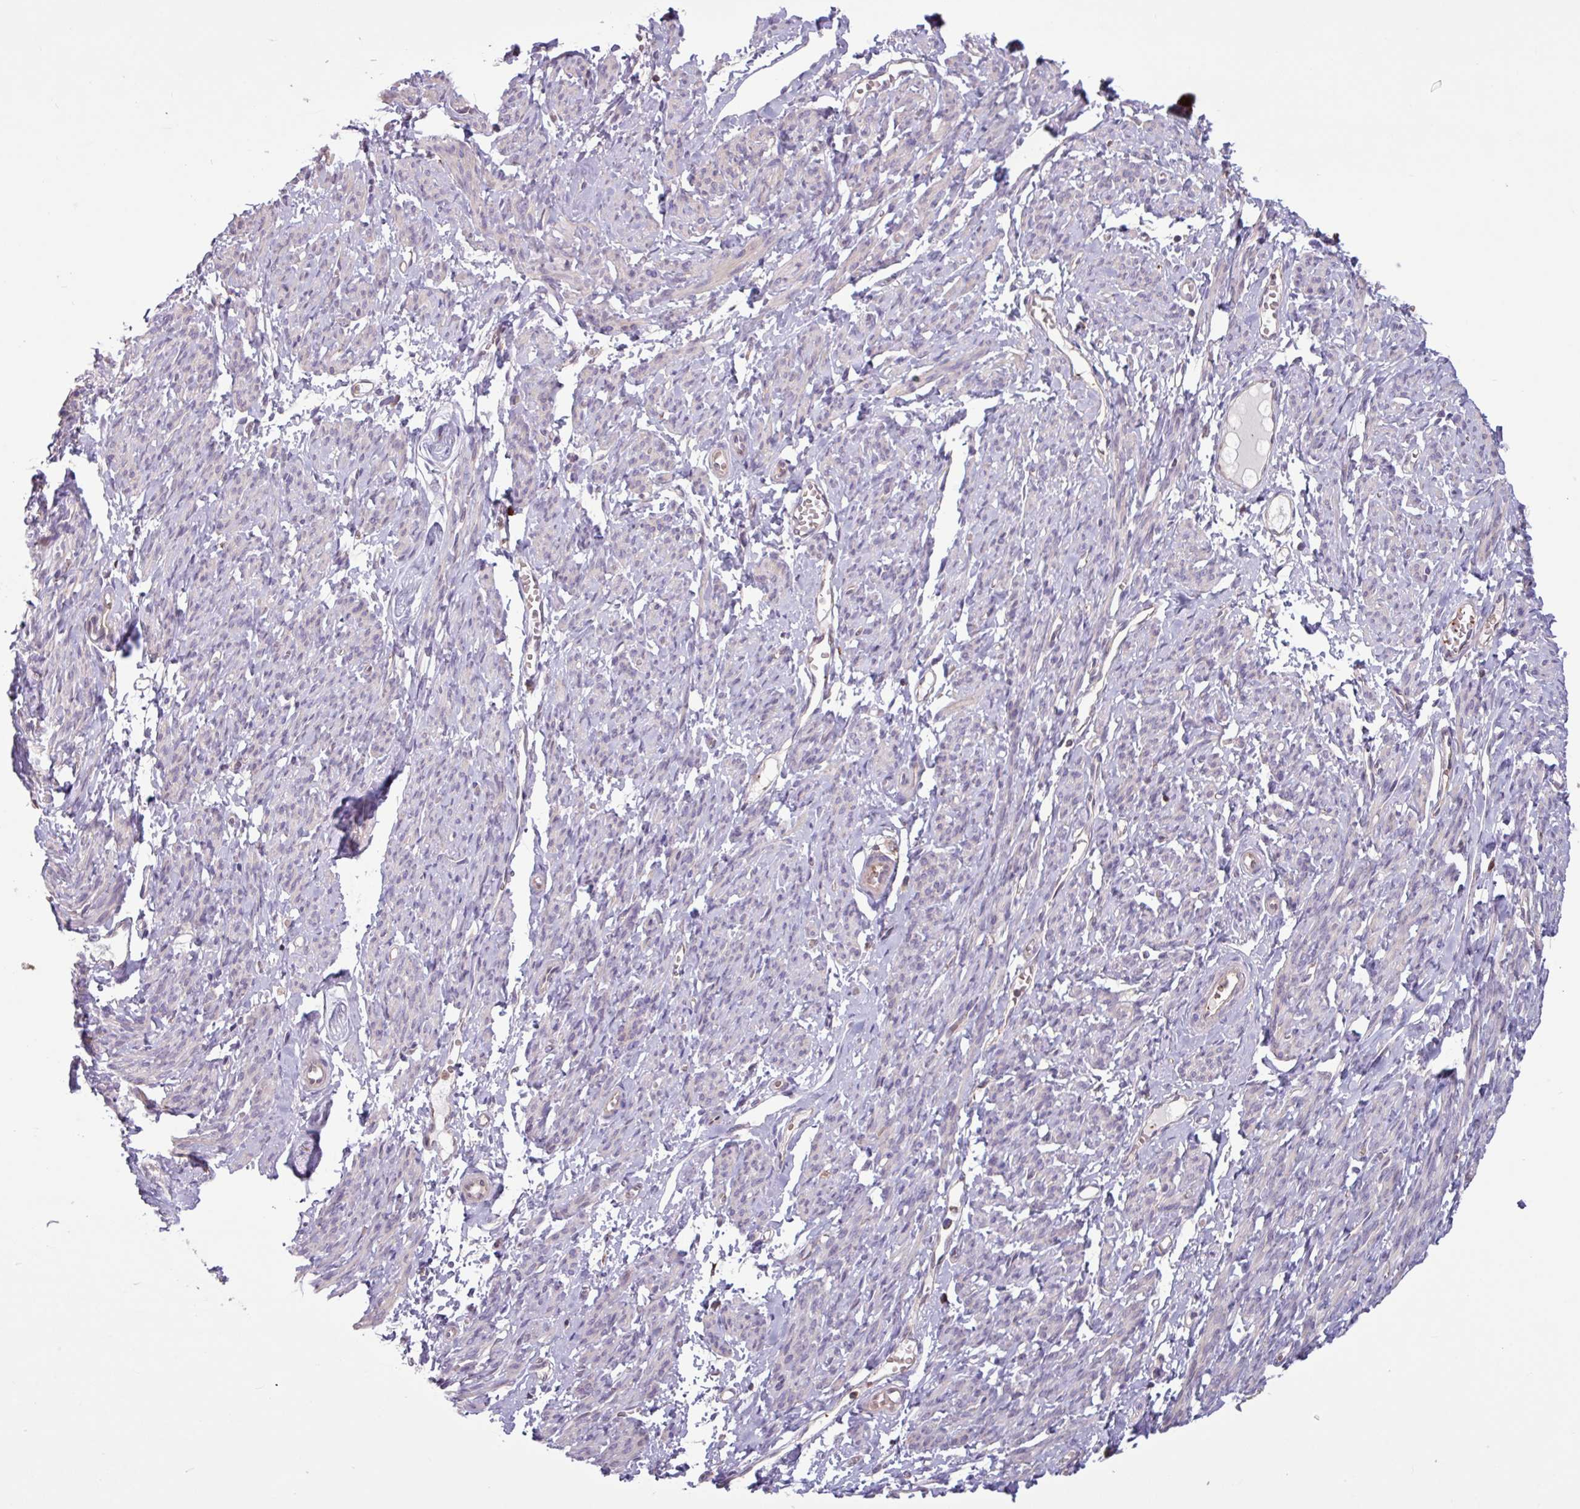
{"staining": {"intensity": "negative", "quantity": "none", "location": "none"}, "tissue": "smooth muscle", "cell_type": "Smooth muscle cells", "image_type": "normal", "snomed": [{"axis": "morphology", "description": "Normal tissue, NOS"}, {"axis": "topography", "description": "Smooth muscle"}], "caption": "Immunohistochemistry (IHC) of normal smooth muscle reveals no positivity in smooth muscle cells.", "gene": "SEC61G", "patient": {"sex": "female", "age": 65}}